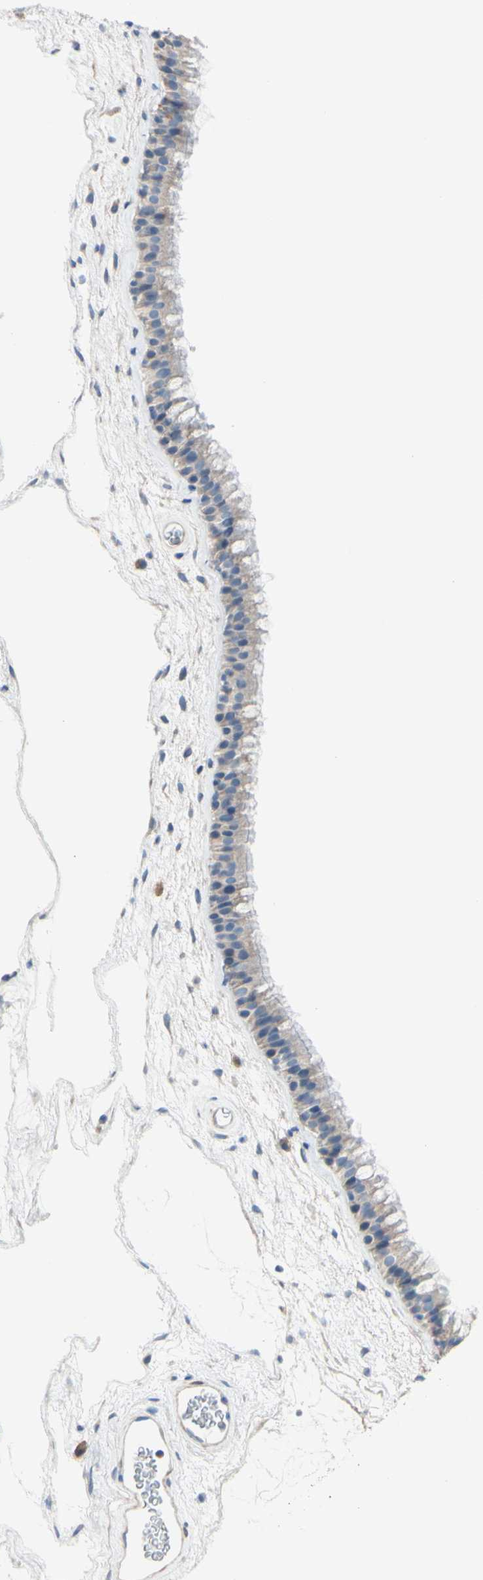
{"staining": {"intensity": "weak", "quantity": "25%-75%", "location": "cytoplasmic/membranous"}, "tissue": "nasopharynx", "cell_type": "Respiratory epithelial cells", "image_type": "normal", "snomed": [{"axis": "morphology", "description": "Normal tissue, NOS"}, {"axis": "morphology", "description": "Inflammation, NOS"}, {"axis": "topography", "description": "Nasopharynx"}], "caption": "The micrograph displays a brown stain indicating the presence of a protein in the cytoplasmic/membranous of respiratory epithelial cells in nasopharynx. The protein is stained brown, and the nuclei are stained in blue (DAB IHC with brightfield microscopy, high magnification).", "gene": "MAP2", "patient": {"sex": "male", "age": 48}}